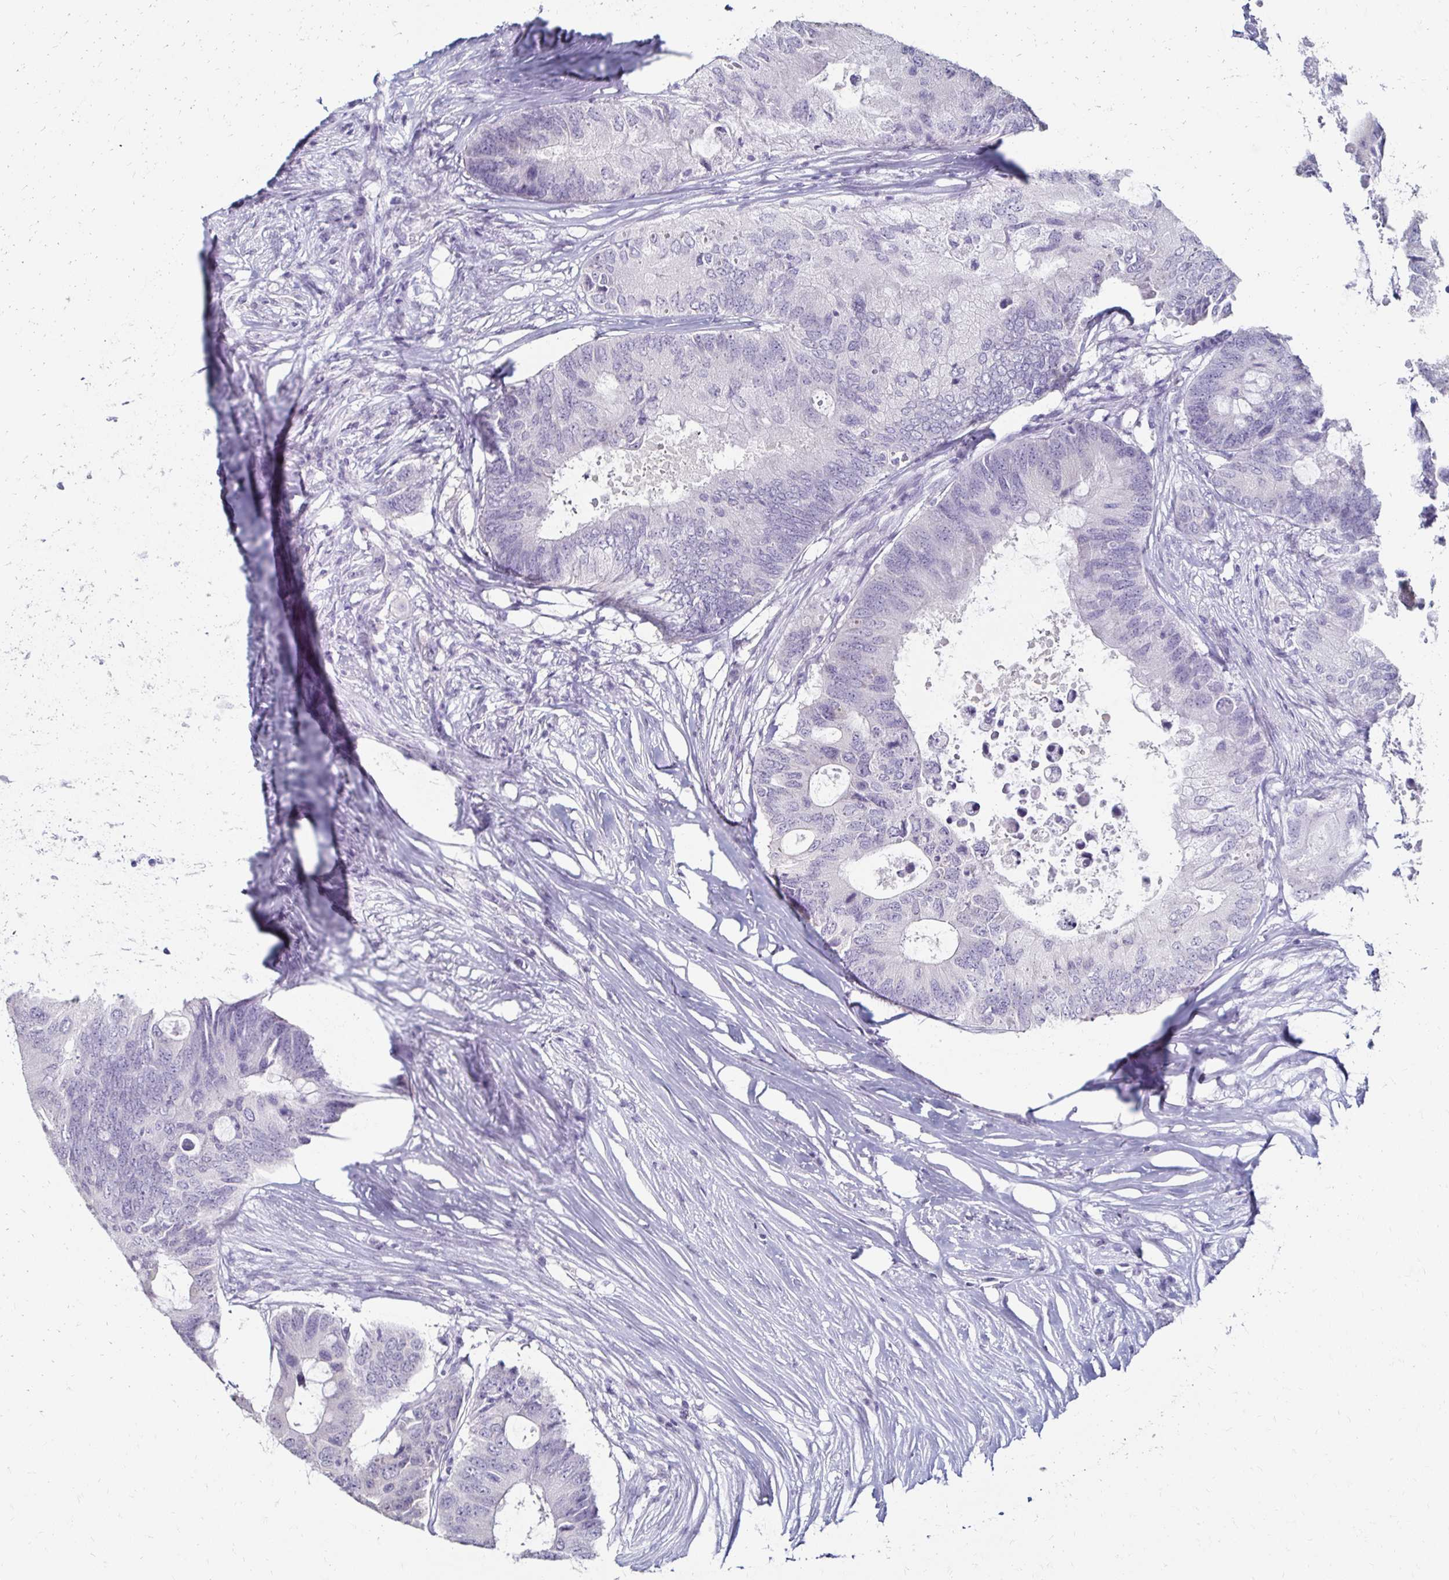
{"staining": {"intensity": "negative", "quantity": "none", "location": "none"}, "tissue": "colorectal cancer", "cell_type": "Tumor cells", "image_type": "cancer", "snomed": [{"axis": "morphology", "description": "Adenocarcinoma, NOS"}, {"axis": "topography", "description": "Colon"}], "caption": "High magnification brightfield microscopy of colorectal cancer (adenocarcinoma) stained with DAB (brown) and counterstained with hematoxylin (blue): tumor cells show no significant positivity.", "gene": "TOMM34", "patient": {"sex": "male", "age": 71}}